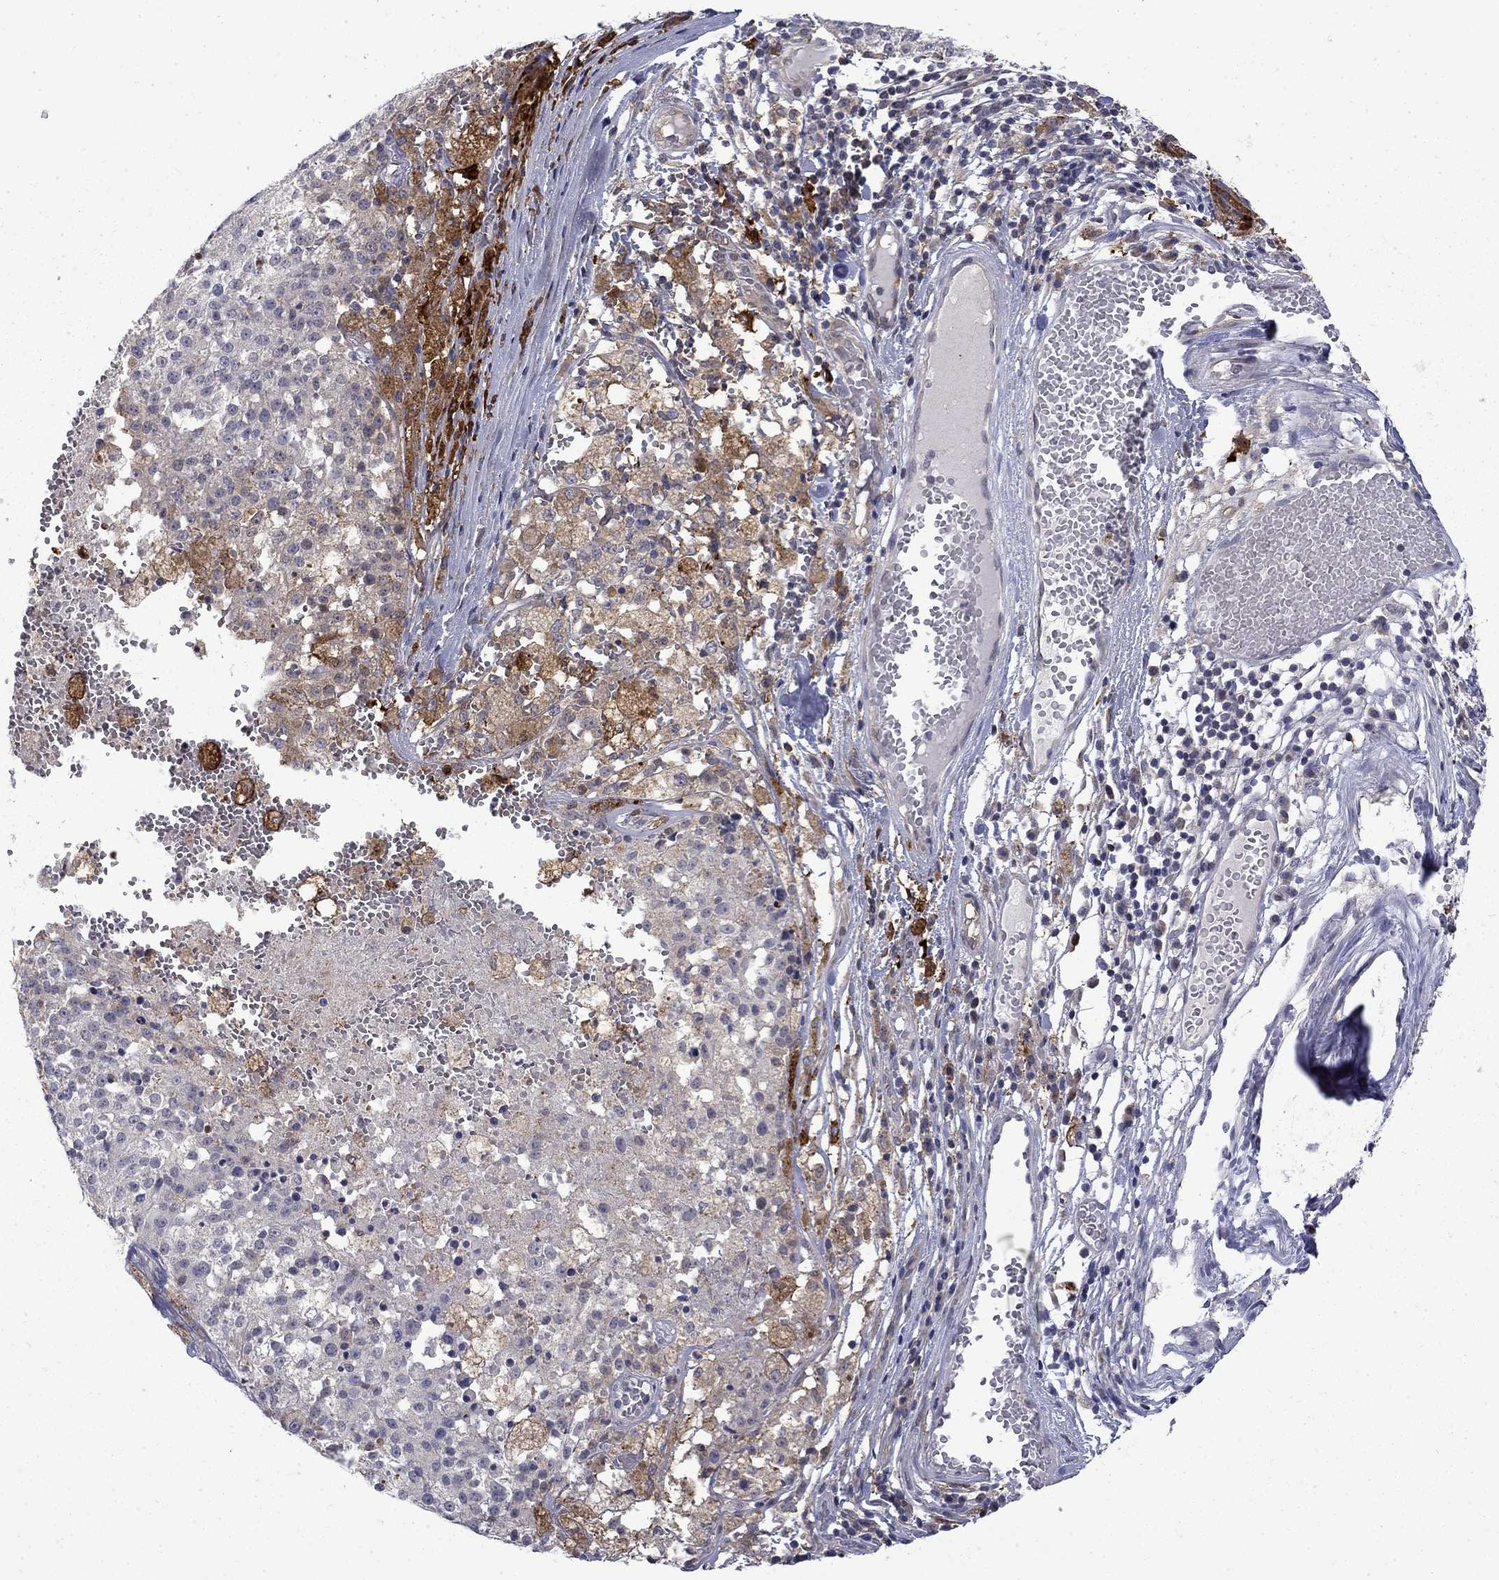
{"staining": {"intensity": "moderate", "quantity": "<25%", "location": "cytoplasmic/membranous"}, "tissue": "melanoma", "cell_type": "Tumor cells", "image_type": "cancer", "snomed": [{"axis": "morphology", "description": "Malignant melanoma, Metastatic site"}, {"axis": "topography", "description": "Lymph node"}], "caption": "Melanoma tissue reveals moderate cytoplasmic/membranous staining in approximately <25% of tumor cells The staining was performed using DAB, with brown indicating positive protein expression. Nuclei are stained blue with hematoxylin.", "gene": "PCBP3", "patient": {"sex": "female", "age": 64}}